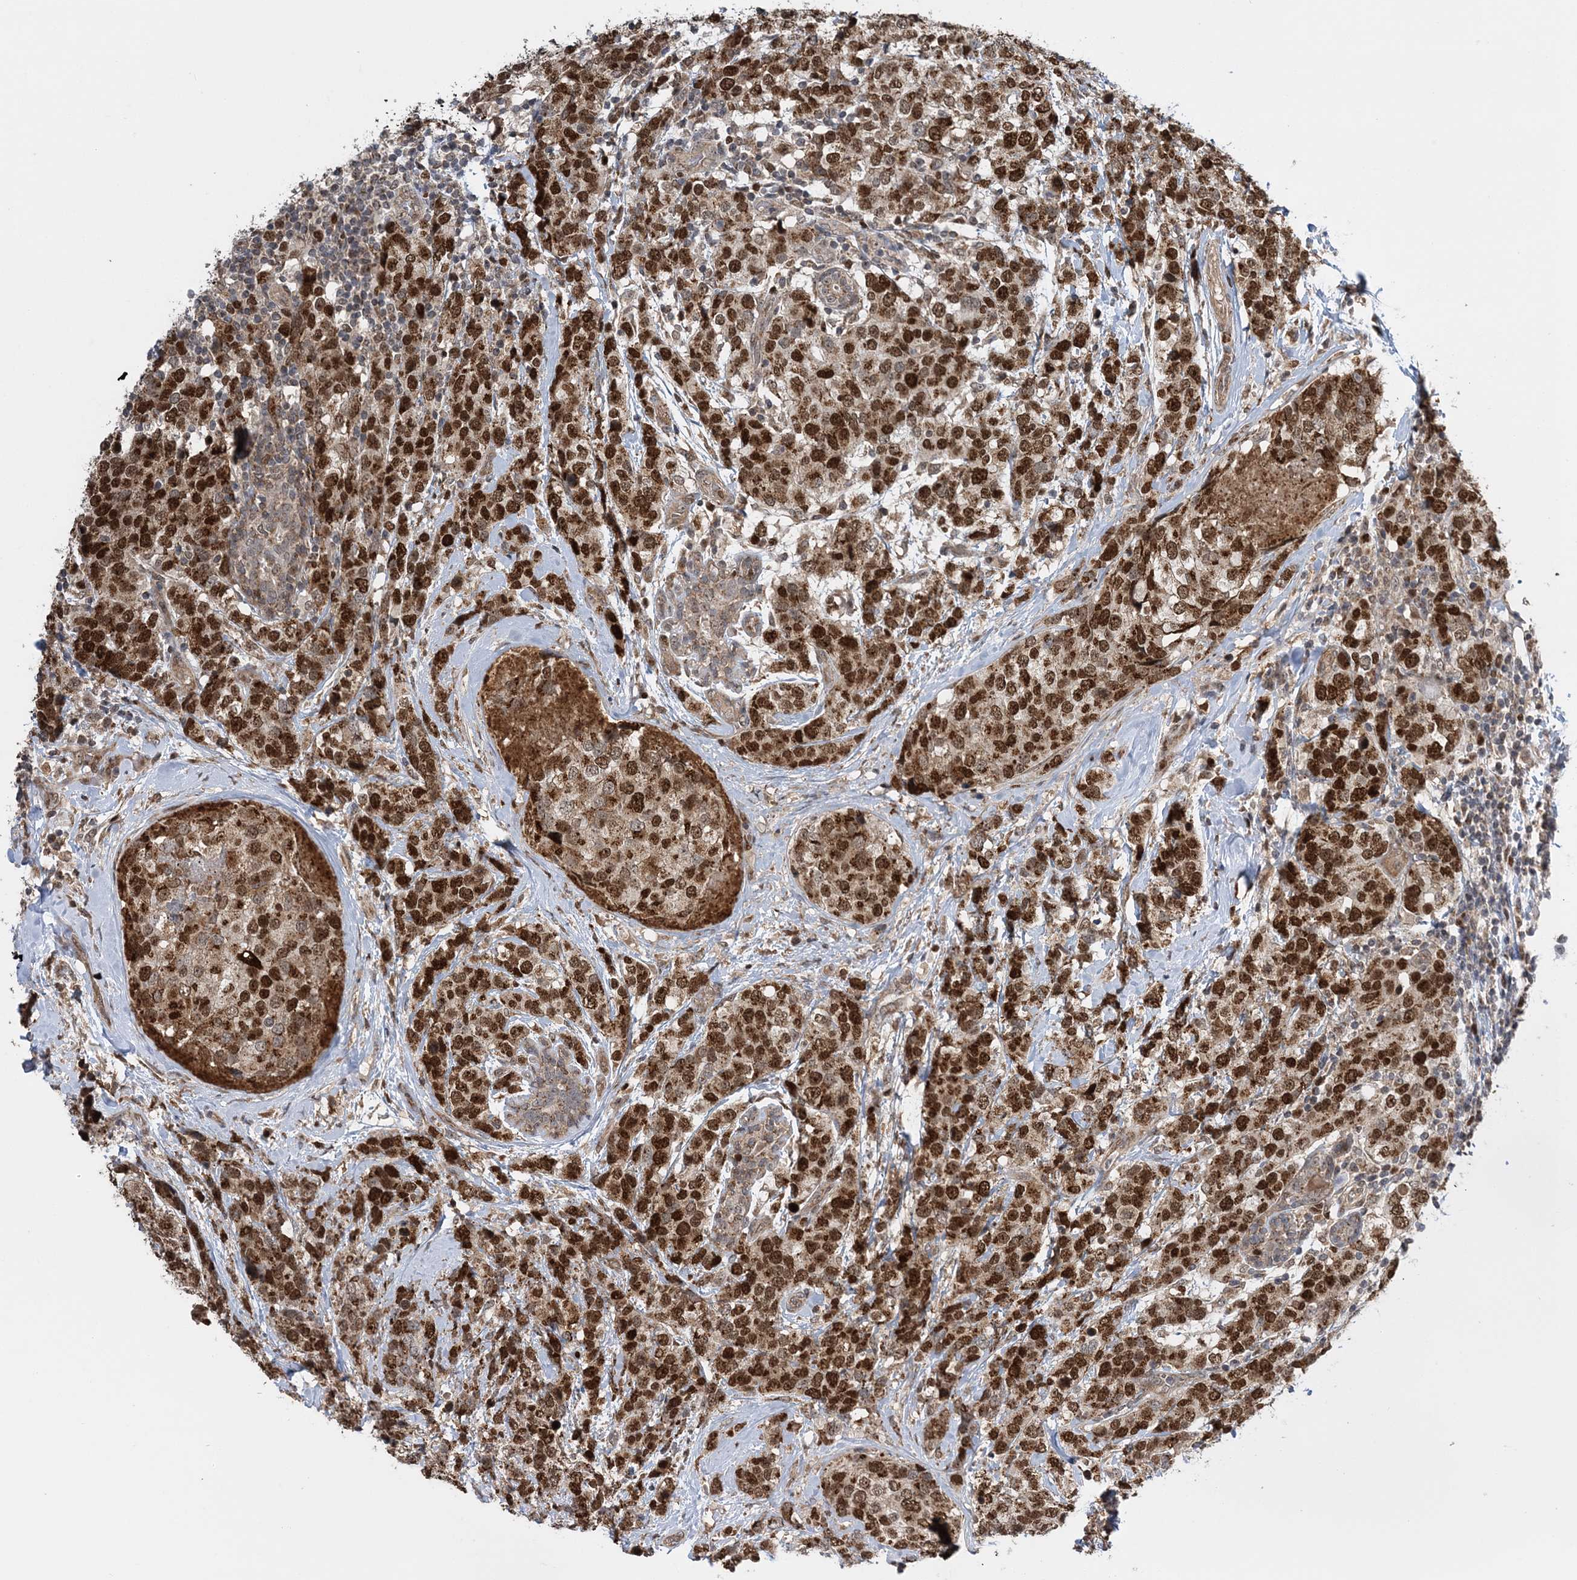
{"staining": {"intensity": "strong", "quantity": ">75%", "location": "cytoplasmic/membranous,nuclear"}, "tissue": "breast cancer", "cell_type": "Tumor cells", "image_type": "cancer", "snomed": [{"axis": "morphology", "description": "Lobular carcinoma"}, {"axis": "topography", "description": "Breast"}], "caption": "This image demonstrates IHC staining of human breast cancer, with high strong cytoplasmic/membranous and nuclear positivity in approximately >75% of tumor cells.", "gene": "KIF4A", "patient": {"sex": "female", "age": 59}}